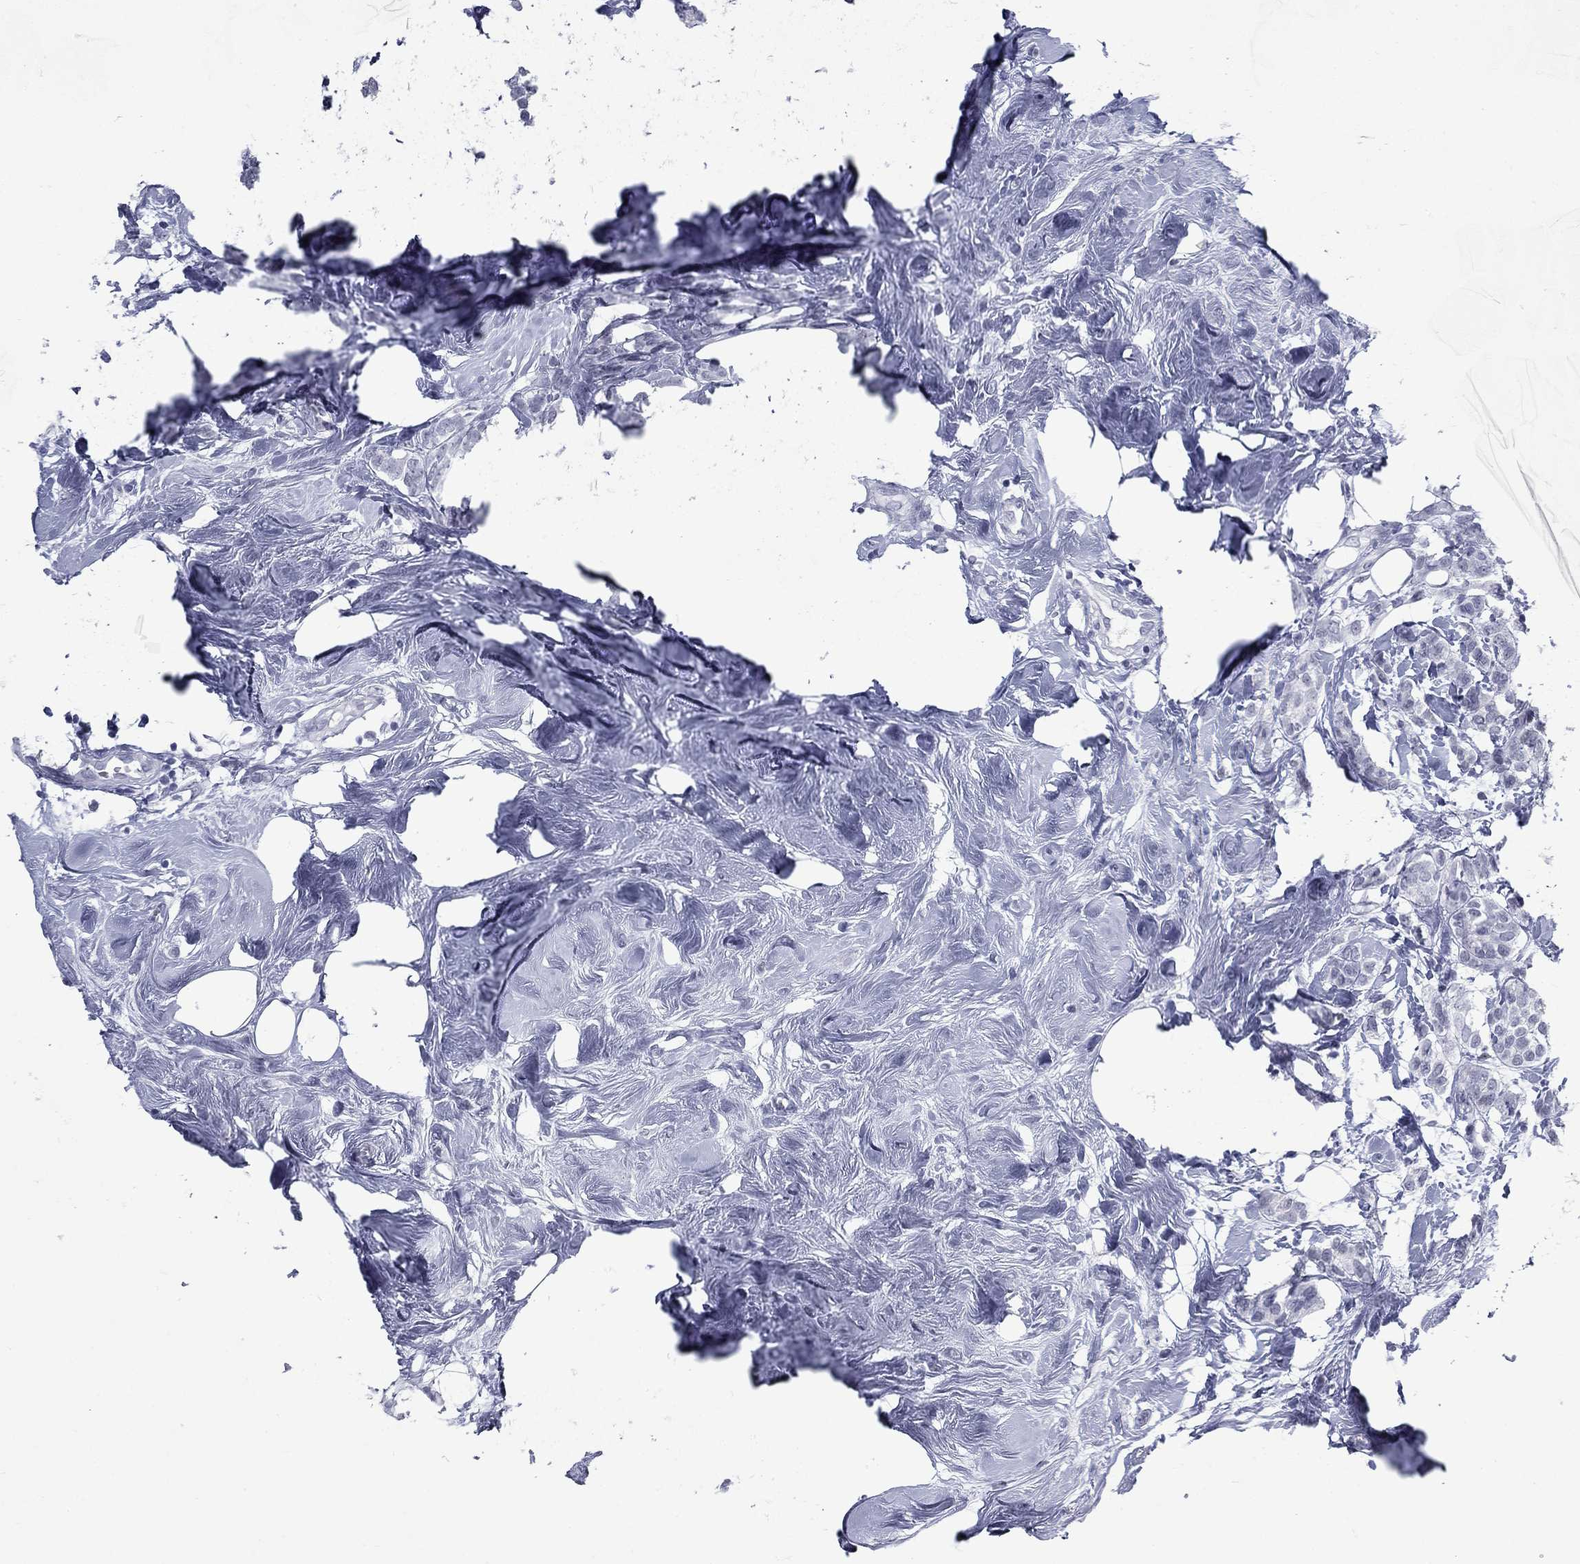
{"staining": {"intensity": "negative", "quantity": "none", "location": "none"}, "tissue": "breast cancer", "cell_type": "Tumor cells", "image_type": "cancer", "snomed": [{"axis": "morphology", "description": "Lobular carcinoma"}, {"axis": "topography", "description": "Breast"}], "caption": "A photomicrograph of human breast cancer is negative for staining in tumor cells. Brightfield microscopy of IHC stained with DAB (brown) and hematoxylin (blue), captured at high magnification.", "gene": "ASF1B", "patient": {"sex": "female", "age": 49}}